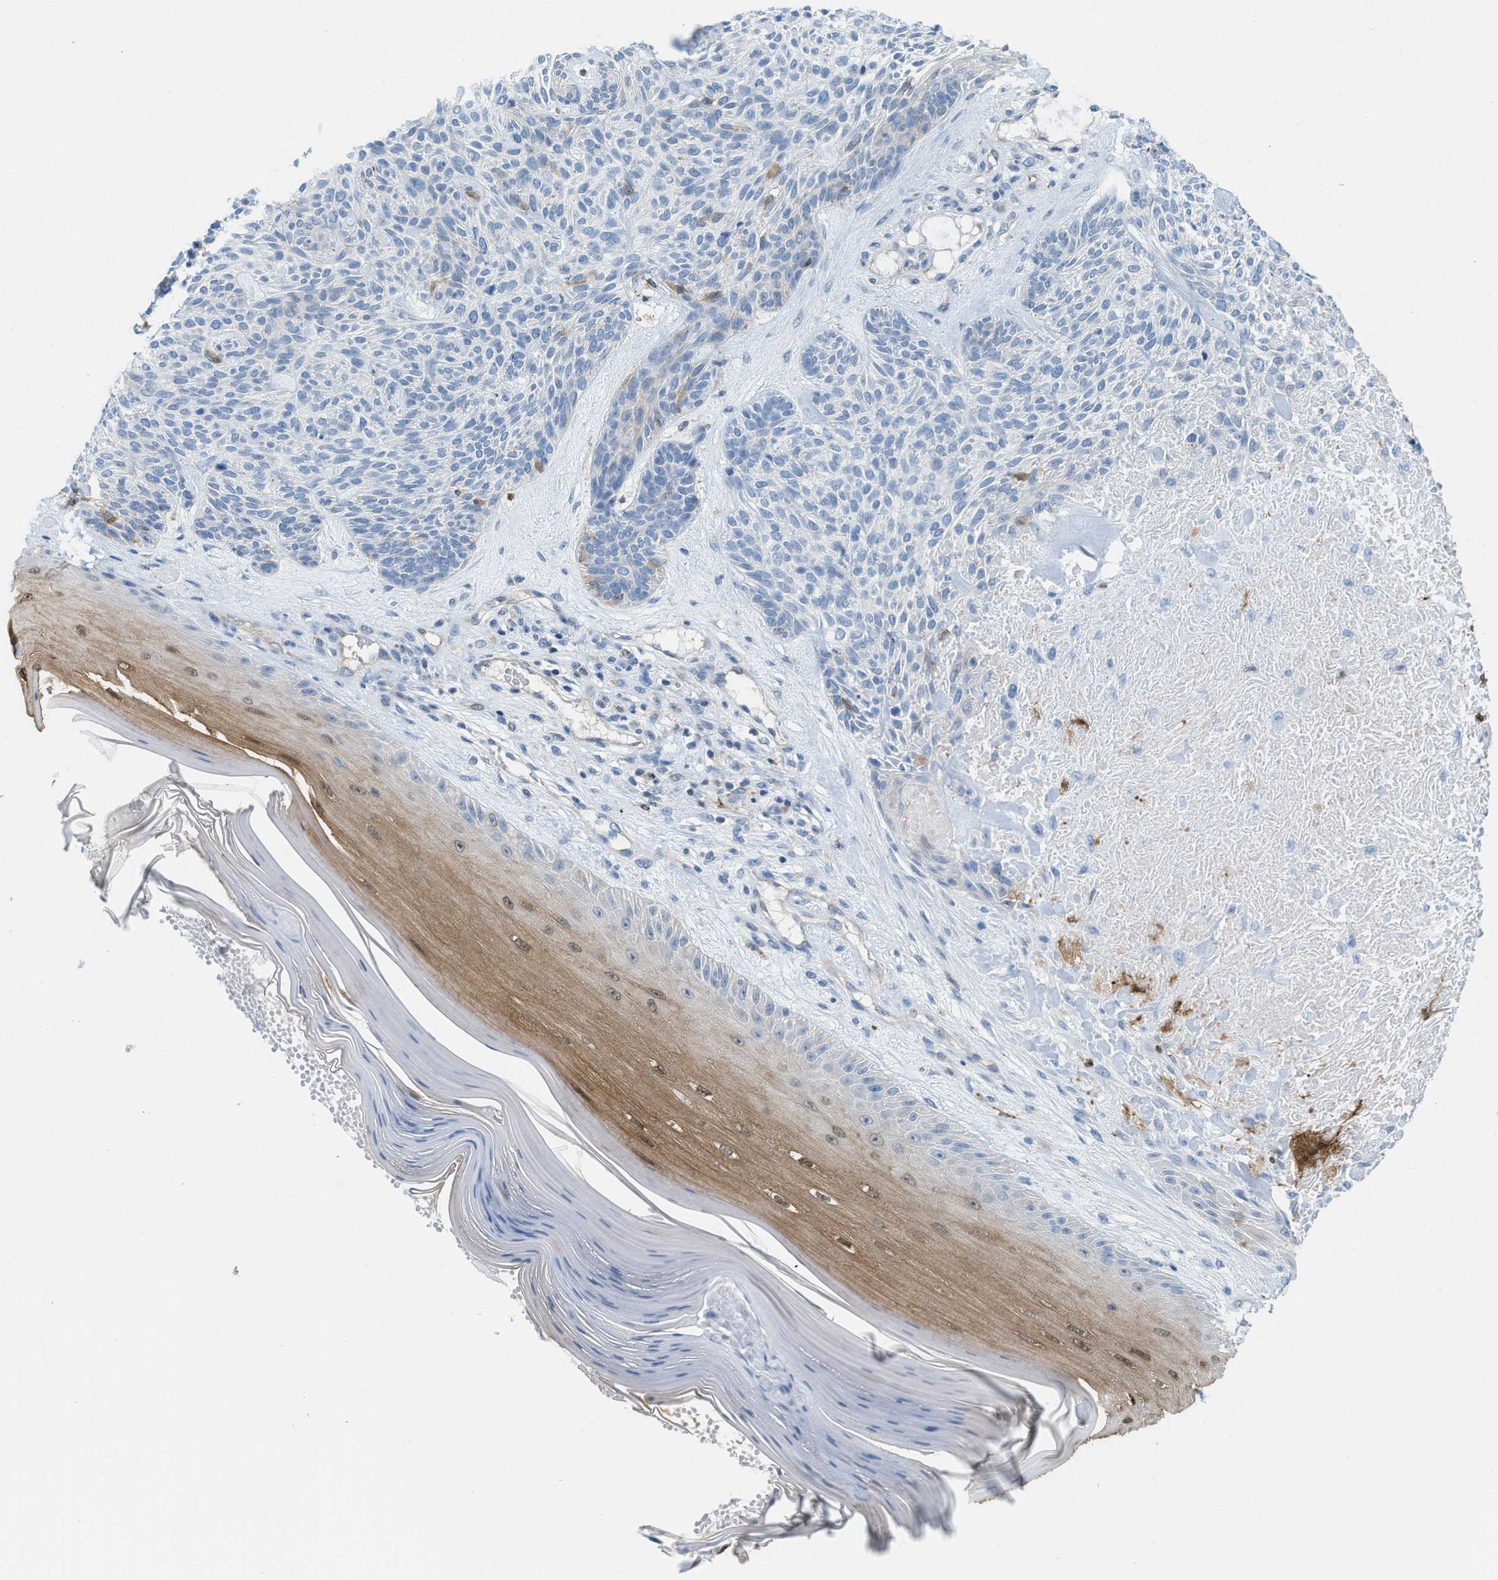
{"staining": {"intensity": "negative", "quantity": "none", "location": "none"}, "tissue": "skin cancer", "cell_type": "Tumor cells", "image_type": "cancer", "snomed": [{"axis": "morphology", "description": "Basal cell carcinoma"}, {"axis": "topography", "description": "Skin"}], "caption": "Immunohistochemistry (IHC) micrograph of neoplastic tissue: human skin basal cell carcinoma stained with DAB reveals no significant protein positivity in tumor cells. (DAB (3,3'-diaminobenzidine) IHC, high magnification).", "gene": "CSTB", "patient": {"sex": "male", "age": 55}}